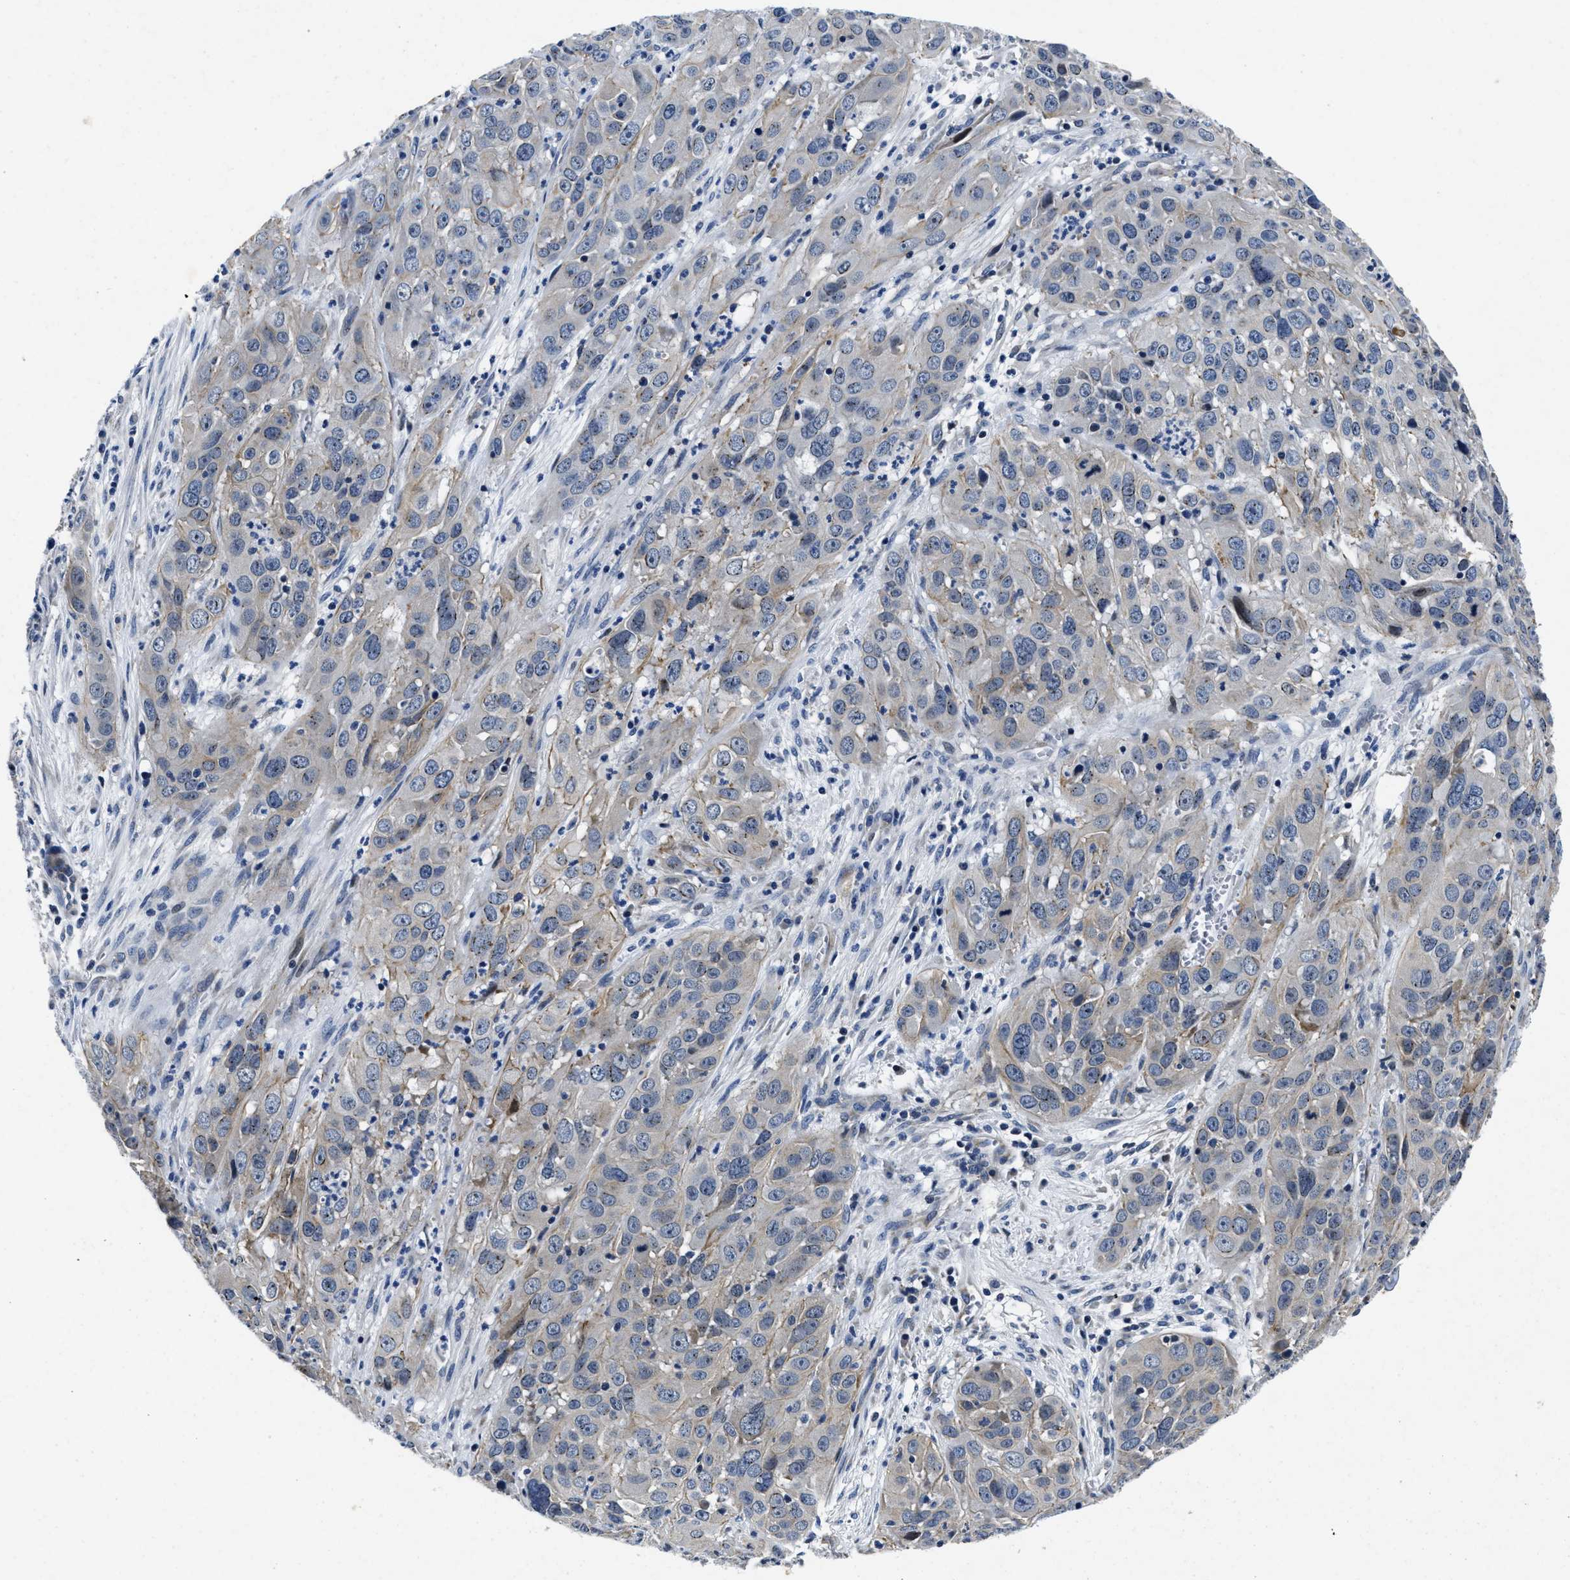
{"staining": {"intensity": "weak", "quantity": "<25%", "location": "cytoplasmic/membranous"}, "tissue": "cervical cancer", "cell_type": "Tumor cells", "image_type": "cancer", "snomed": [{"axis": "morphology", "description": "Squamous cell carcinoma, NOS"}, {"axis": "topography", "description": "Cervix"}], "caption": "High power microscopy photomicrograph of an immunohistochemistry image of cervical squamous cell carcinoma, revealing no significant positivity in tumor cells.", "gene": "LAD1", "patient": {"sex": "female", "age": 32}}